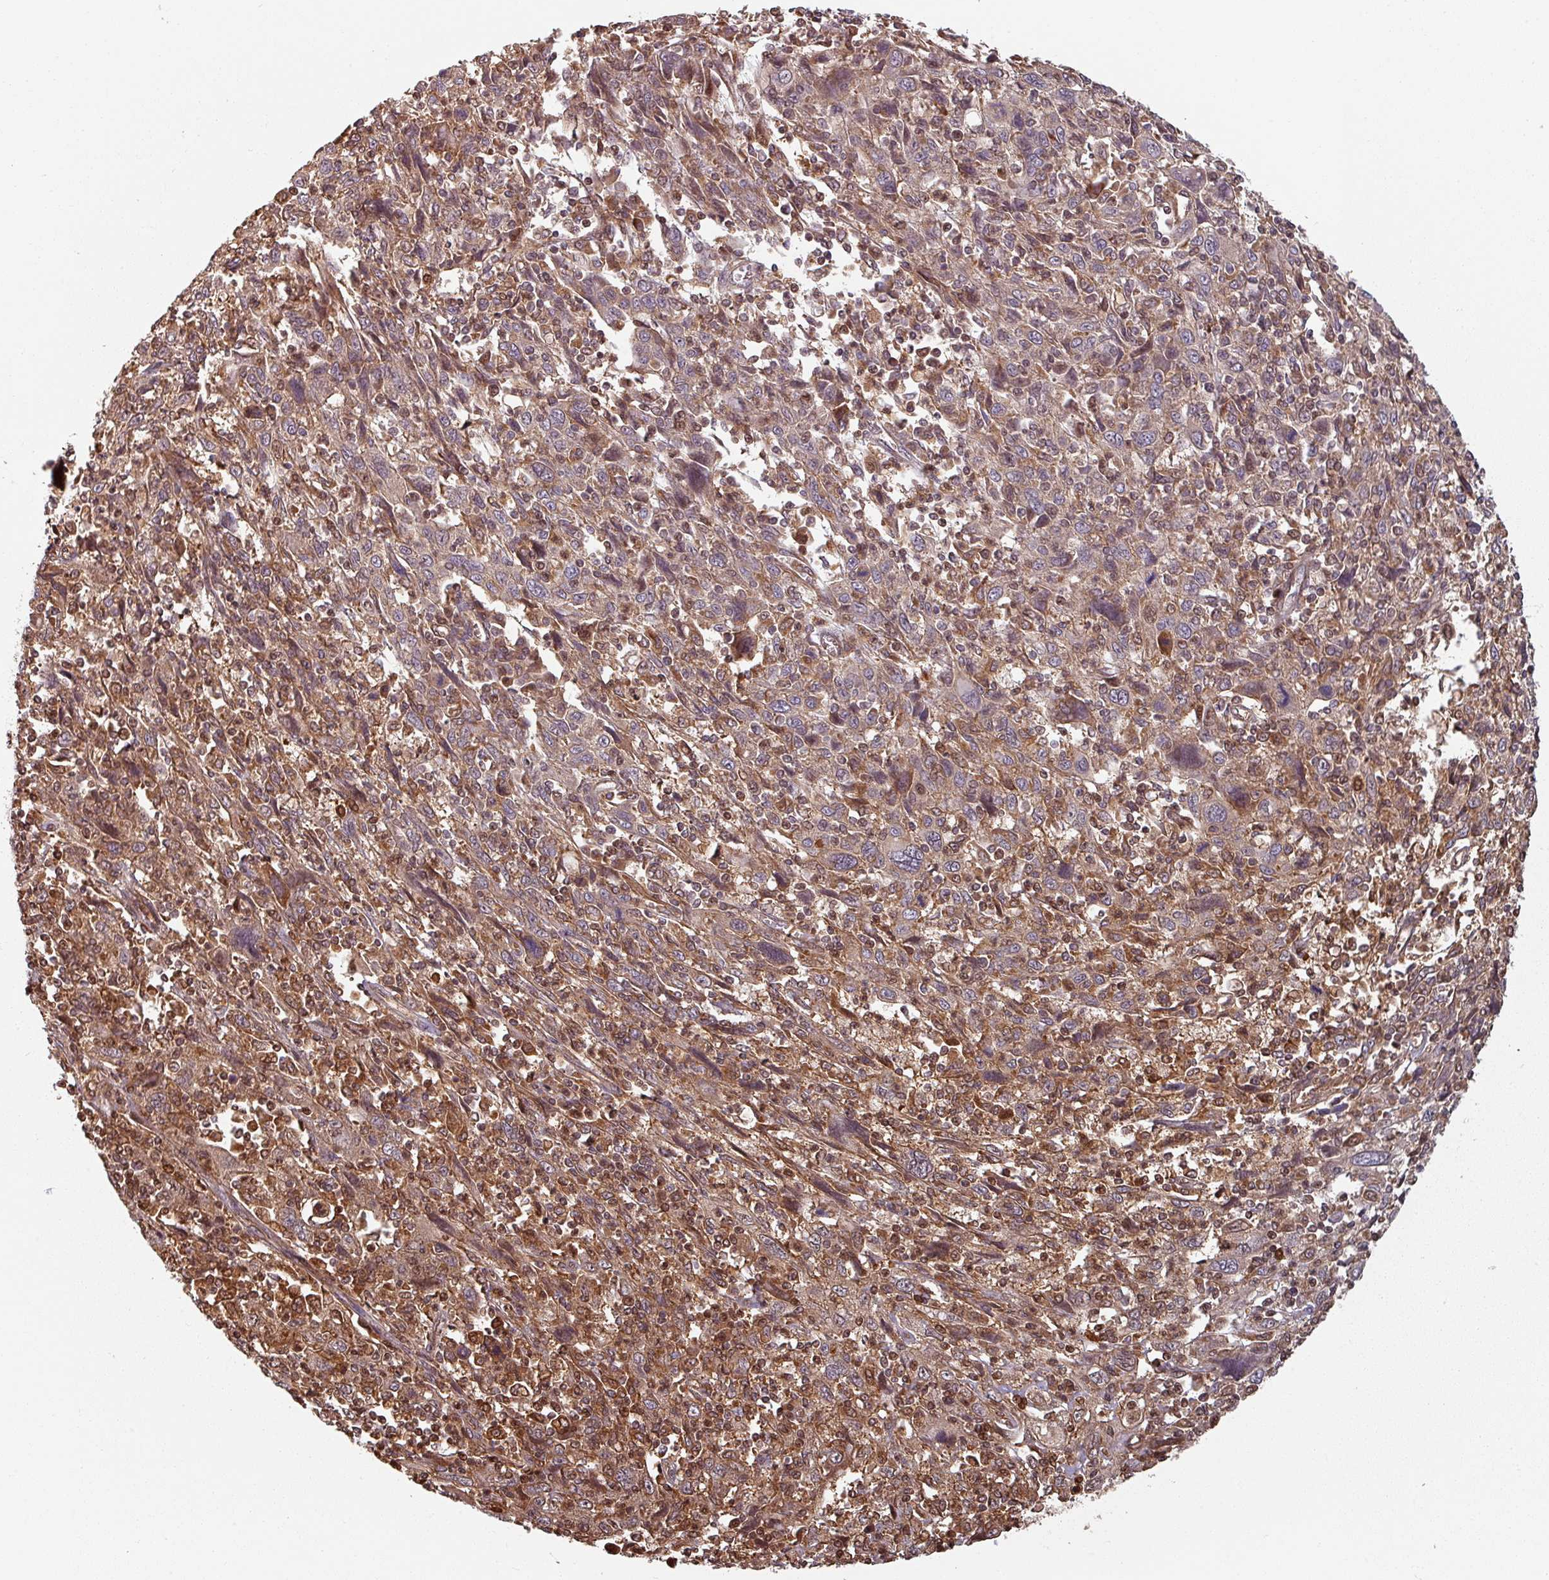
{"staining": {"intensity": "negative", "quantity": "none", "location": "none"}, "tissue": "cervical cancer", "cell_type": "Tumor cells", "image_type": "cancer", "snomed": [{"axis": "morphology", "description": "Squamous cell carcinoma, NOS"}, {"axis": "topography", "description": "Cervix"}], "caption": "Immunohistochemistry (IHC) image of neoplastic tissue: cervical cancer (squamous cell carcinoma) stained with DAB displays no significant protein expression in tumor cells.", "gene": "EID1", "patient": {"sex": "female", "age": 46}}